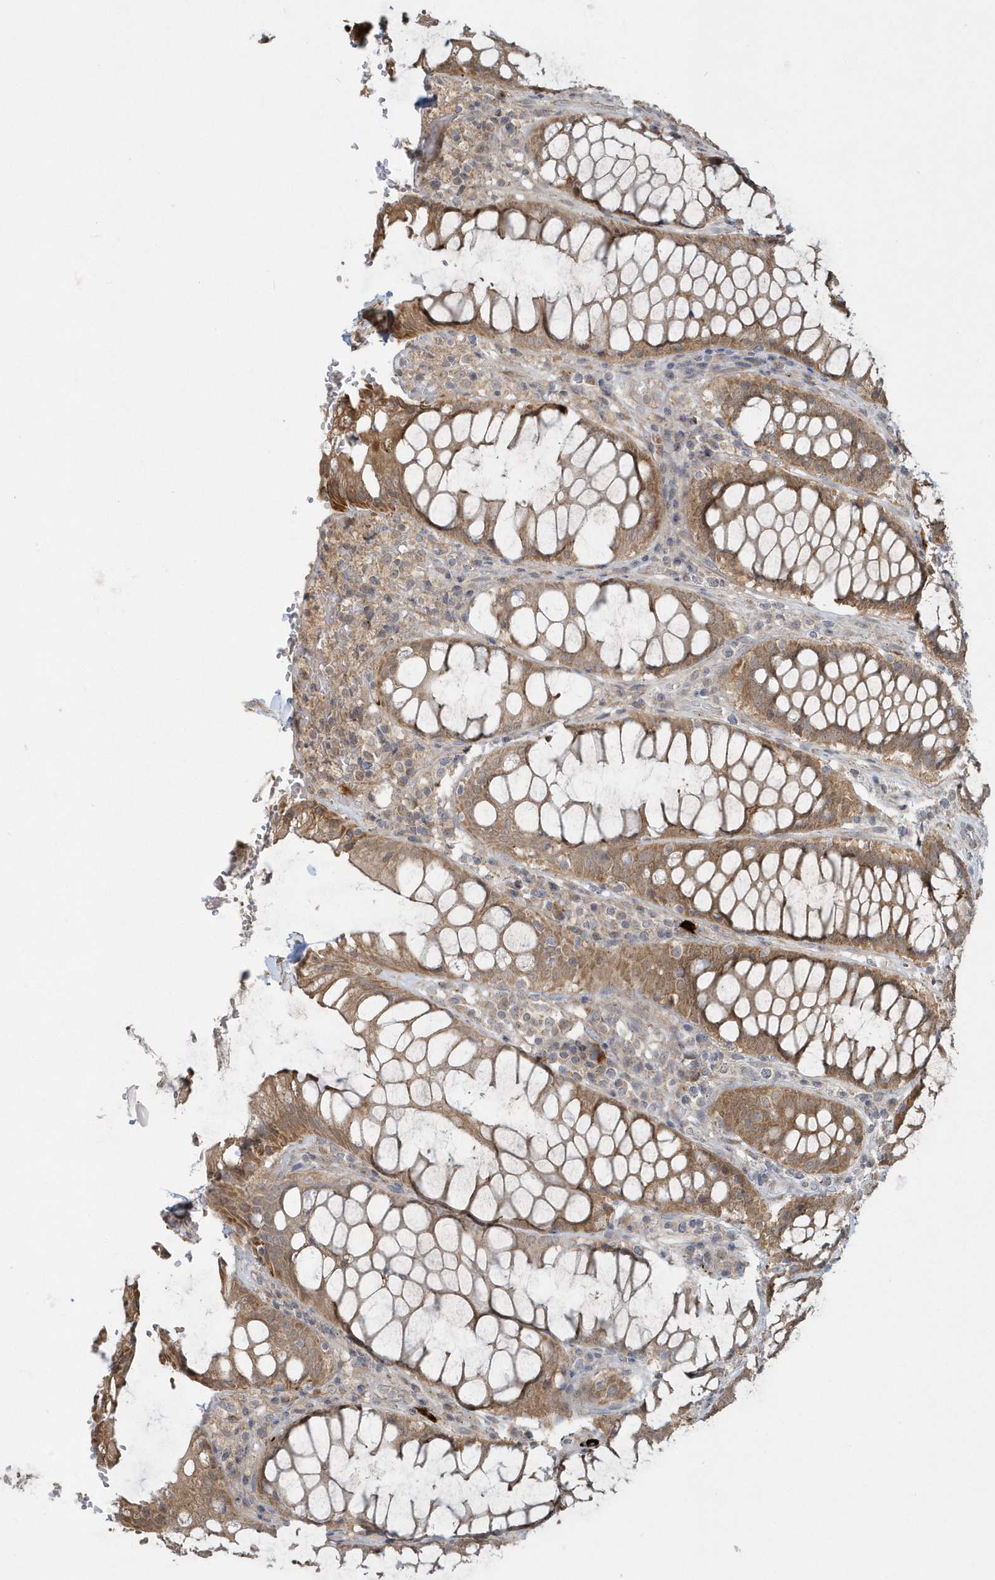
{"staining": {"intensity": "moderate", "quantity": ">75%", "location": "cytoplasmic/membranous"}, "tissue": "rectum", "cell_type": "Glandular cells", "image_type": "normal", "snomed": [{"axis": "morphology", "description": "Normal tissue, NOS"}, {"axis": "topography", "description": "Rectum"}], "caption": "Rectum stained with IHC demonstrates moderate cytoplasmic/membranous positivity in about >75% of glandular cells.", "gene": "THG1L", "patient": {"sex": "male", "age": 64}}